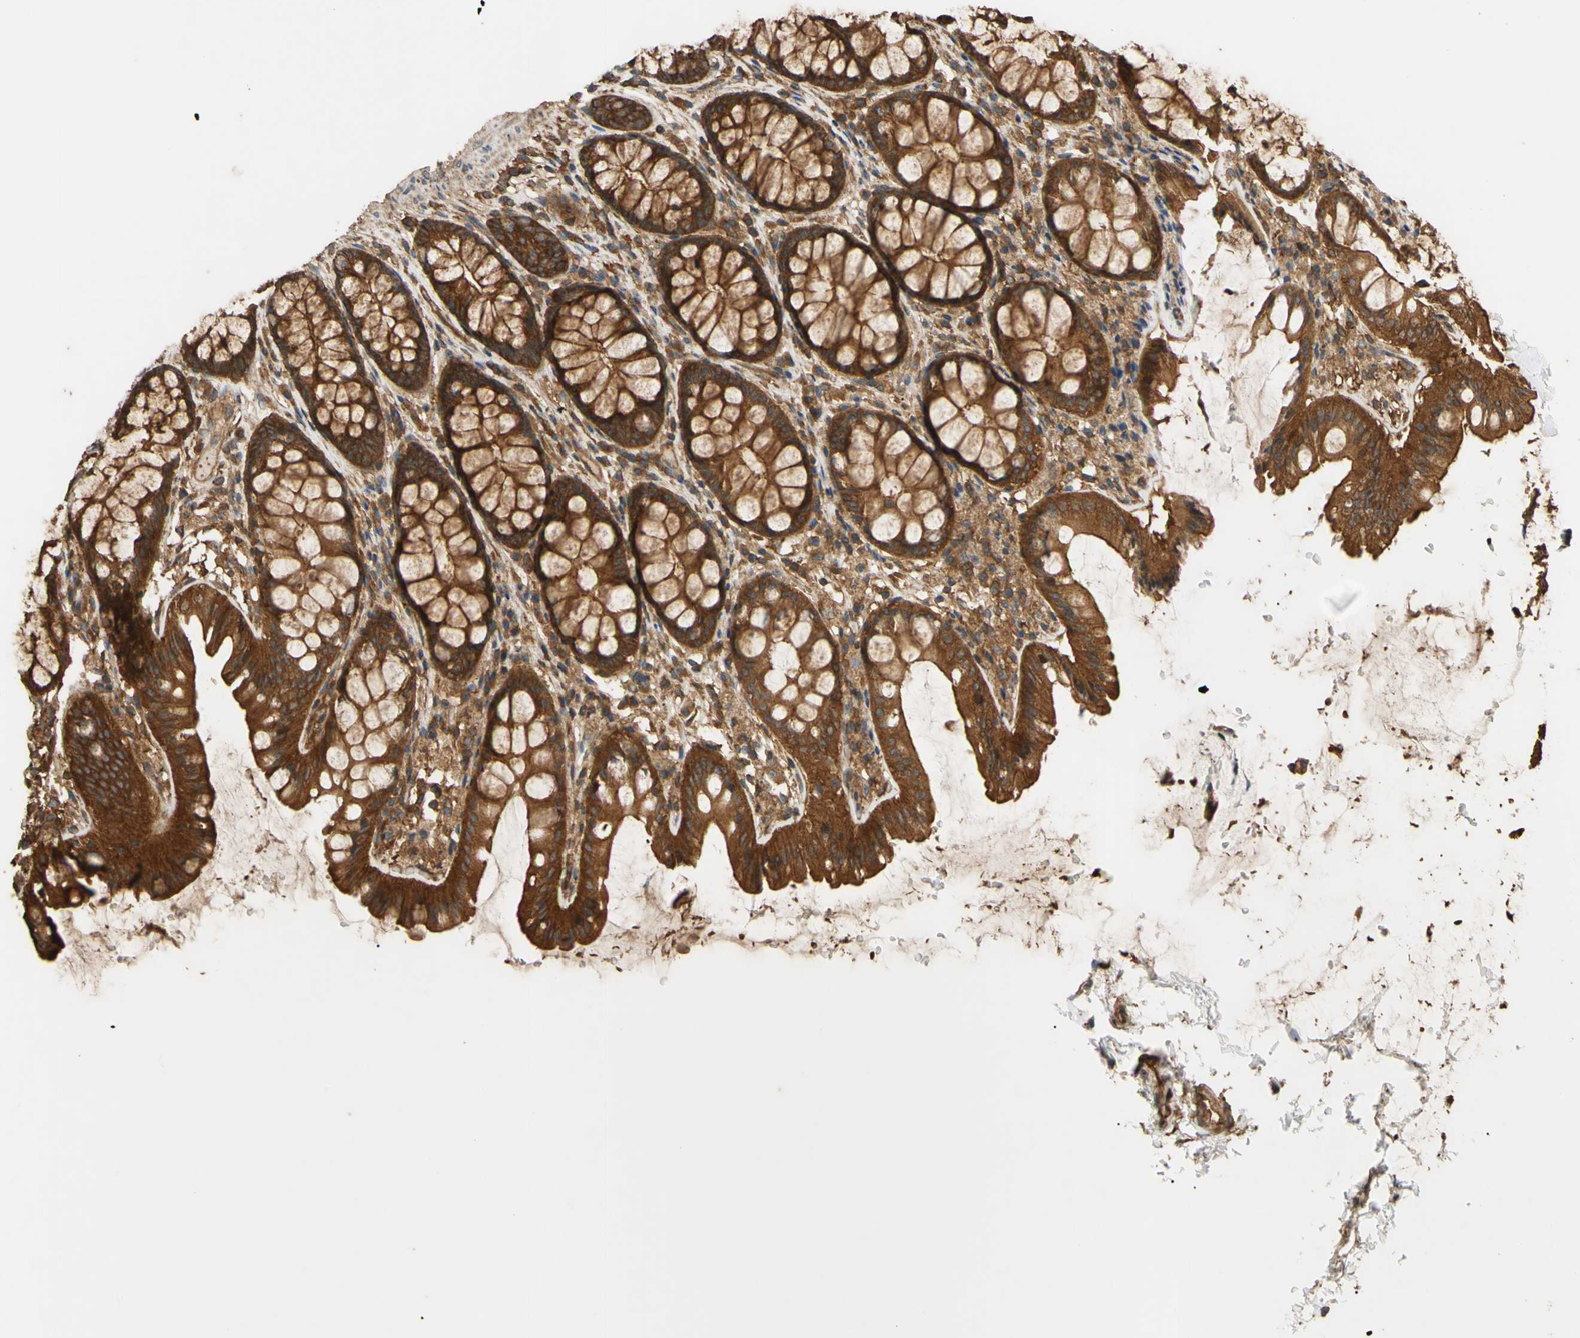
{"staining": {"intensity": "moderate", "quantity": ">75%", "location": "cytoplasmic/membranous"}, "tissue": "colon", "cell_type": "Endothelial cells", "image_type": "normal", "snomed": [{"axis": "morphology", "description": "Normal tissue, NOS"}, {"axis": "topography", "description": "Colon"}], "caption": "IHC micrograph of normal human colon stained for a protein (brown), which exhibits medium levels of moderate cytoplasmic/membranous positivity in approximately >75% of endothelial cells.", "gene": "CTTN", "patient": {"sex": "female", "age": 55}}